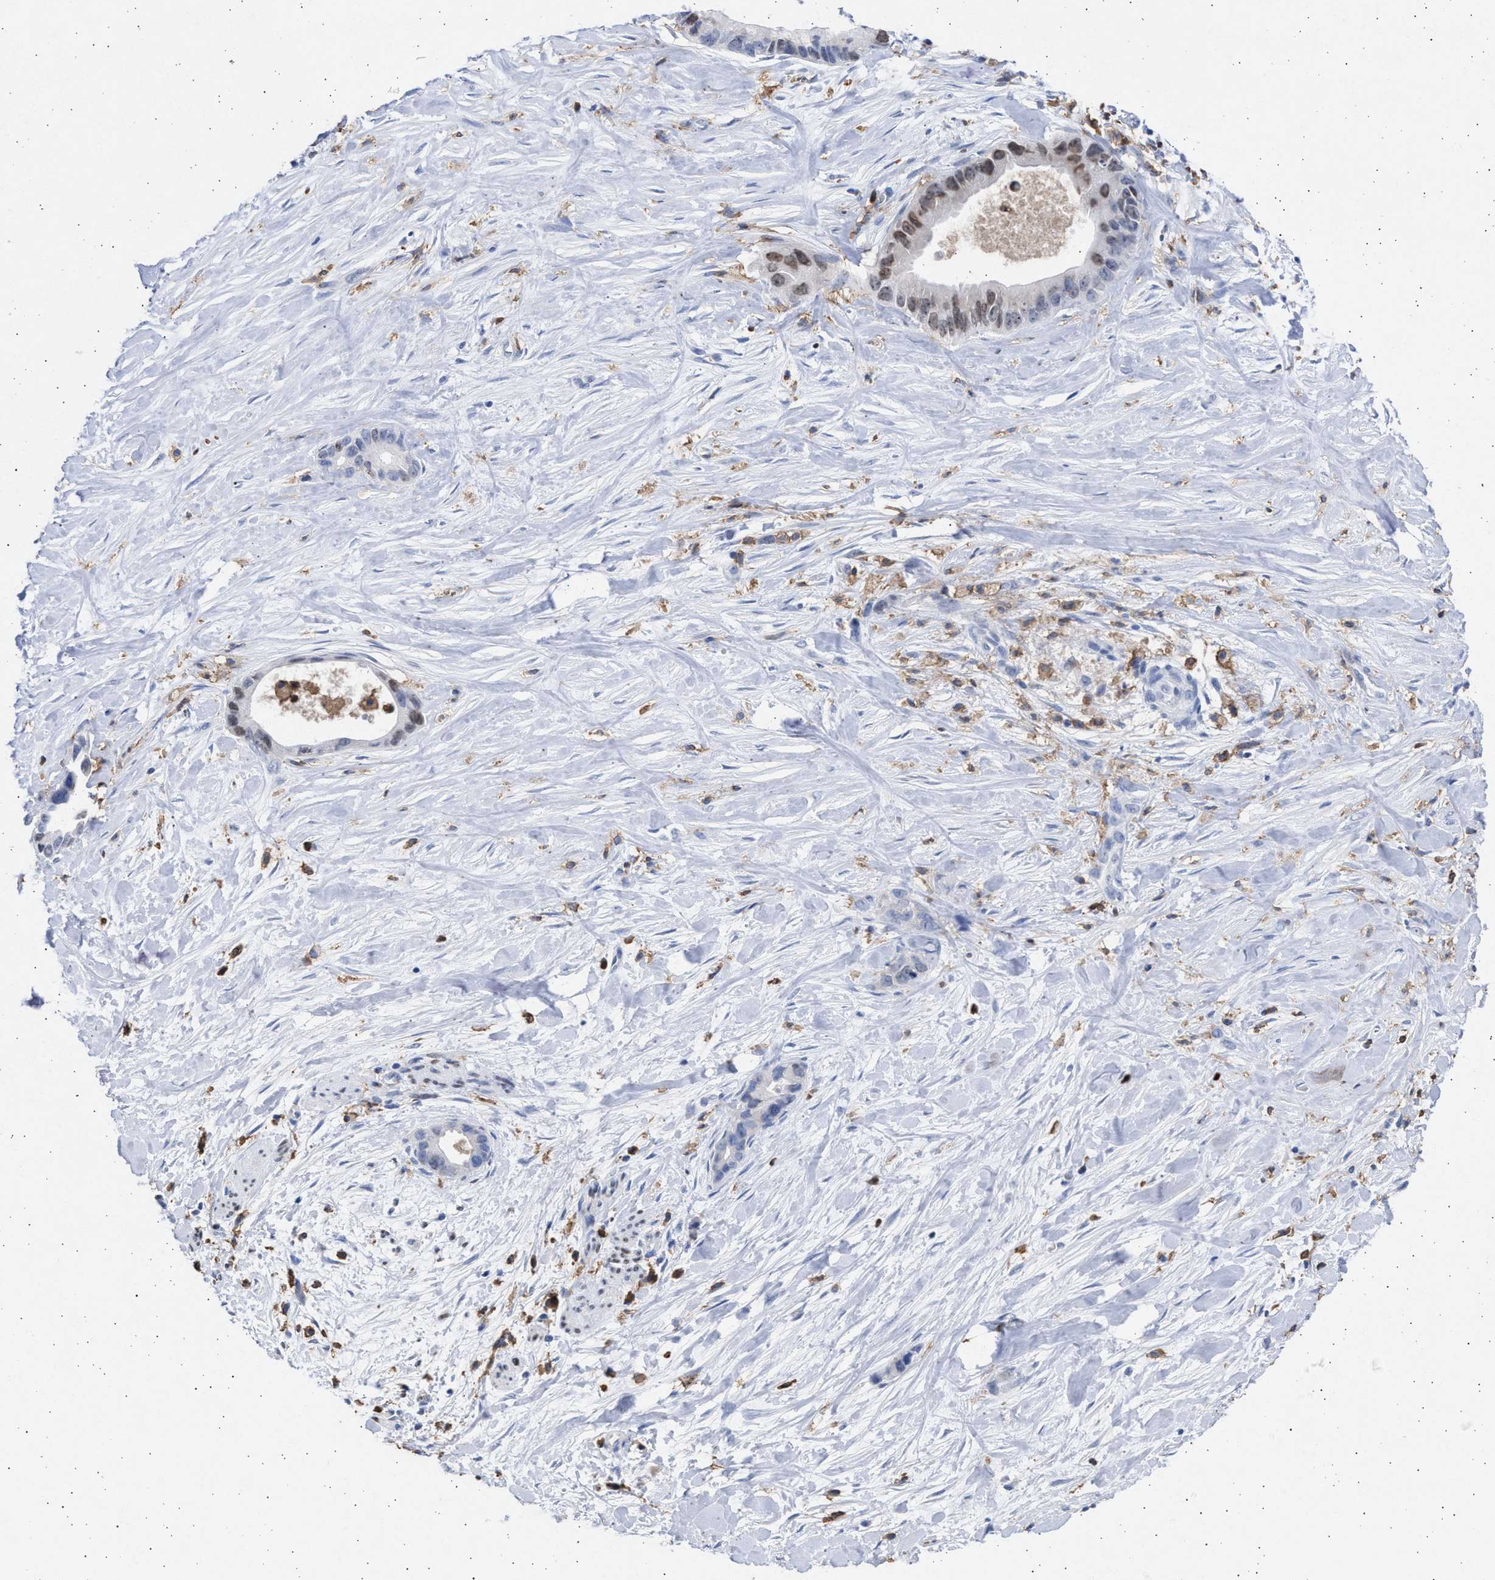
{"staining": {"intensity": "weak", "quantity": "25%-75%", "location": "nuclear"}, "tissue": "liver cancer", "cell_type": "Tumor cells", "image_type": "cancer", "snomed": [{"axis": "morphology", "description": "Cholangiocarcinoma"}, {"axis": "topography", "description": "Liver"}], "caption": "Human liver cancer stained for a protein (brown) shows weak nuclear positive positivity in approximately 25%-75% of tumor cells.", "gene": "FCER1A", "patient": {"sex": "female", "age": 55}}